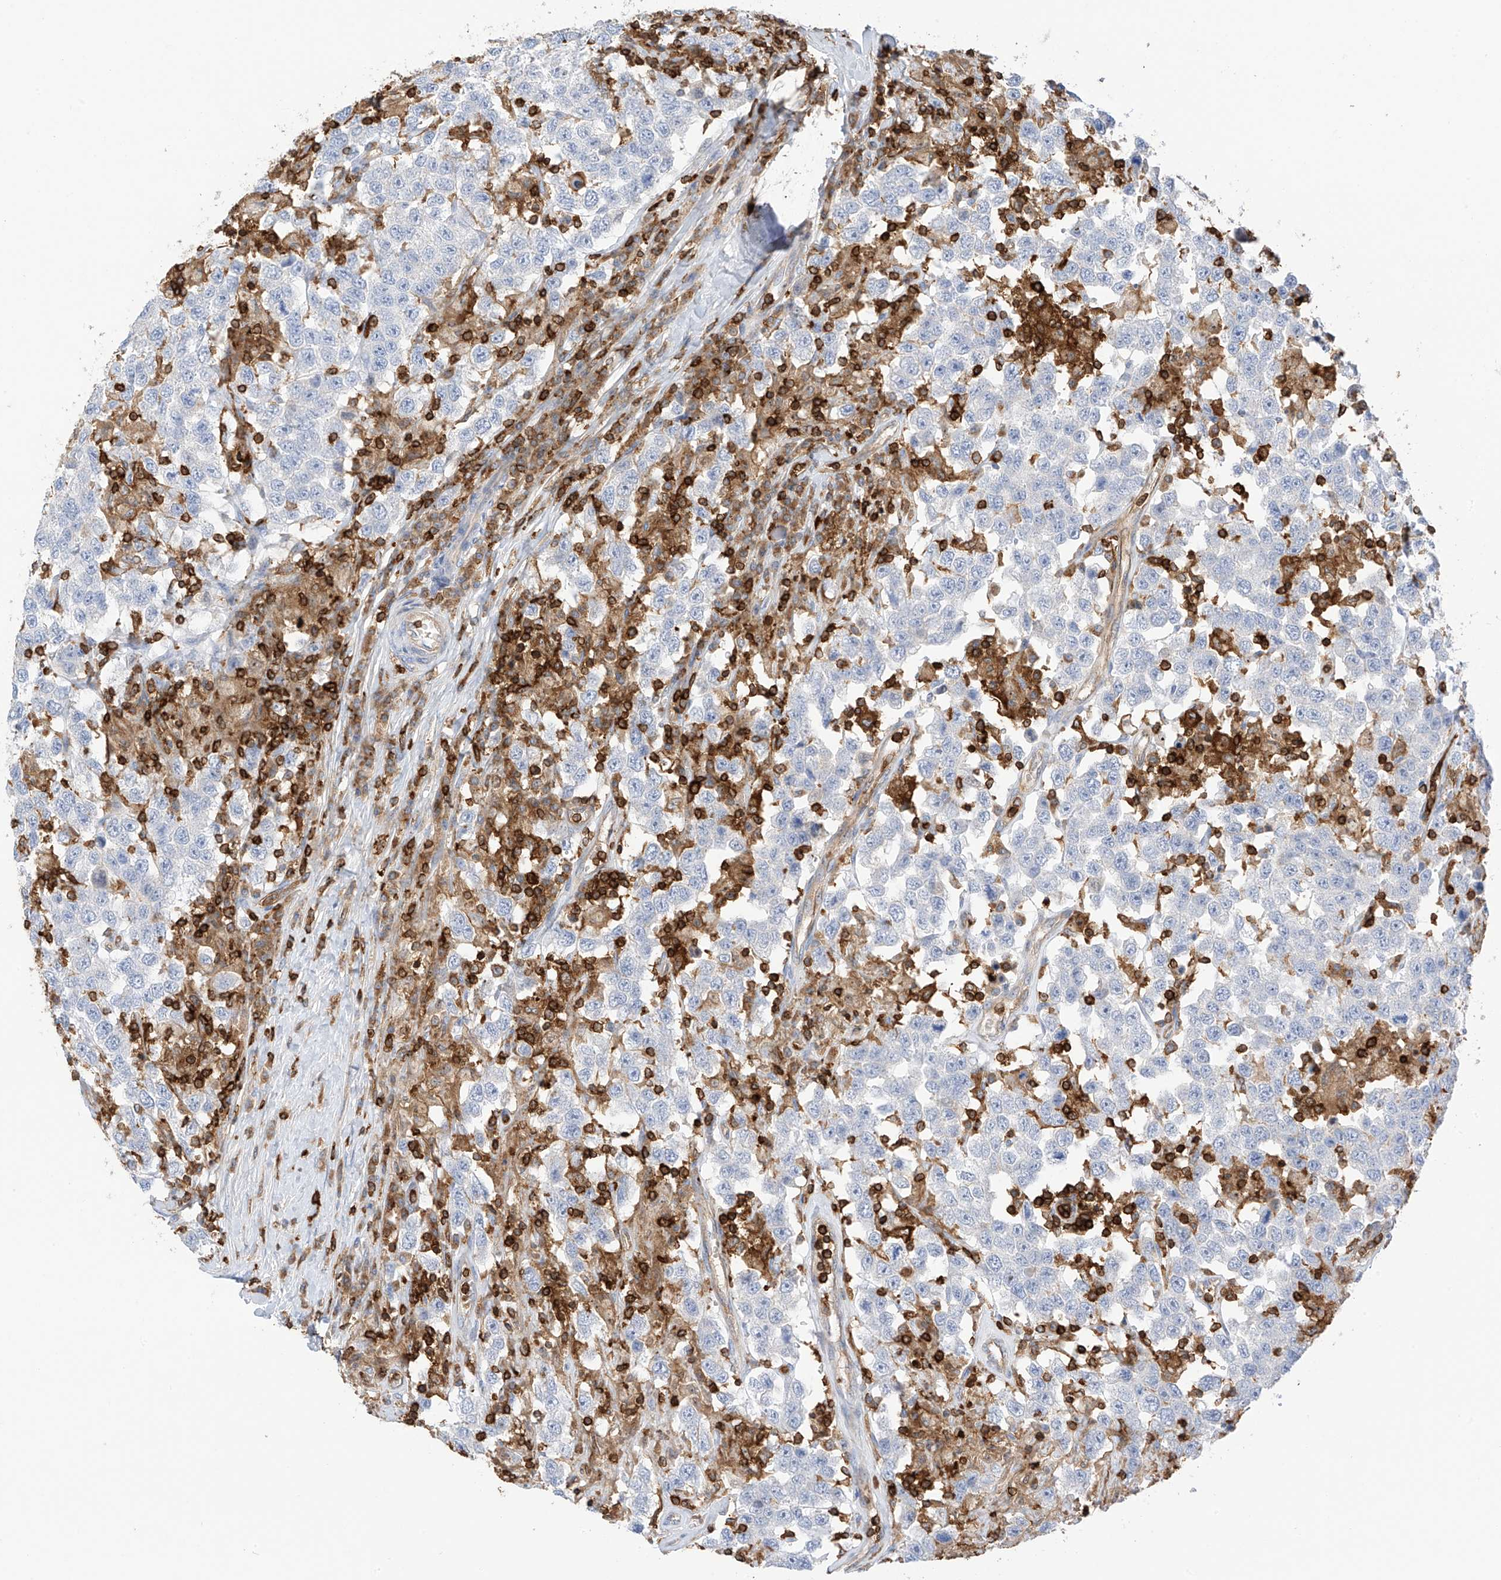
{"staining": {"intensity": "negative", "quantity": "none", "location": "none"}, "tissue": "testis cancer", "cell_type": "Tumor cells", "image_type": "cancer", "snomed": [{"axis": "morphology", "description": "Seminoma, NOS"}, {"axis": "topography", "description": "Testis"}], "caption": "The micrograph displays no staining of tumor cells in testis cancer.", "gene": "ARHGAP25", "patient": {"sex": "male", "age": 41}}